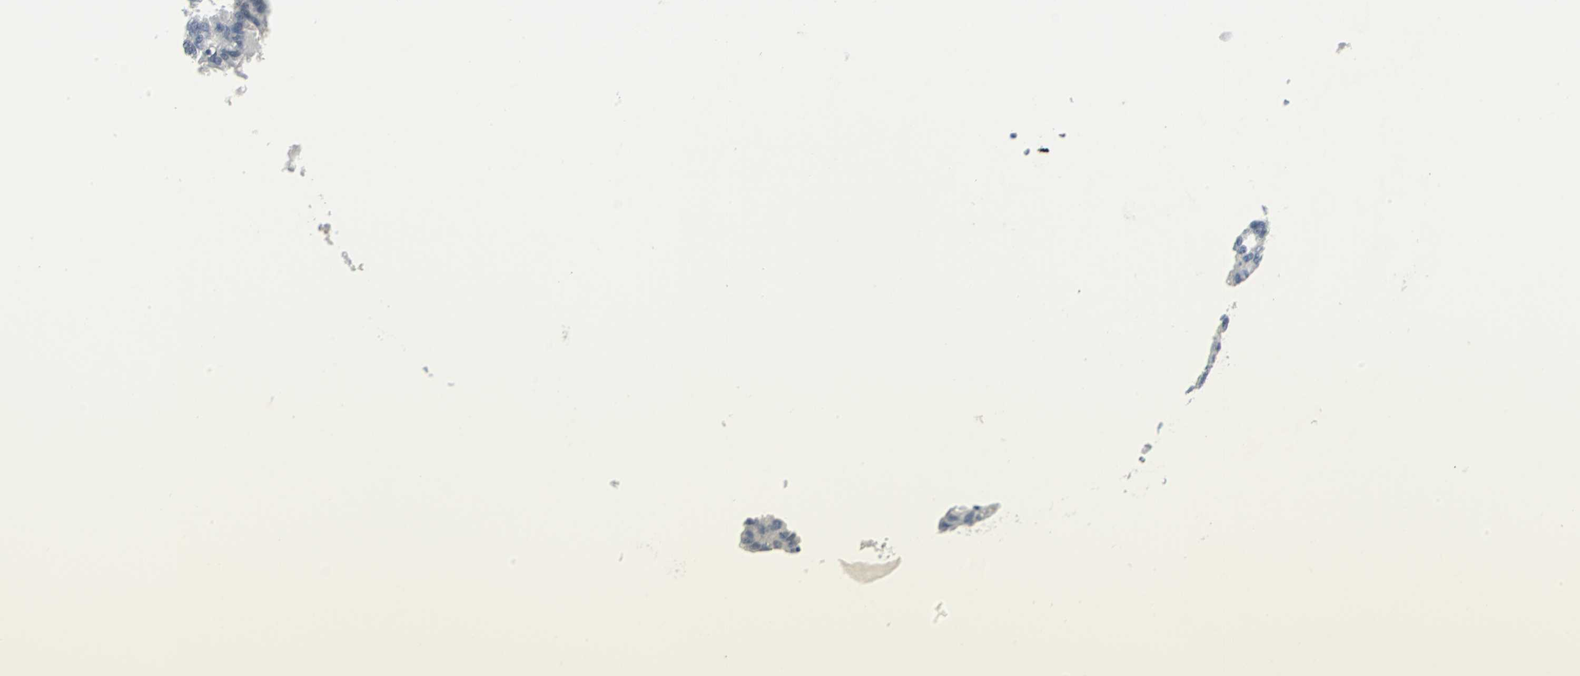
{"staining": {"intensity": "negative", "quantity": "none", "location": "none"}, "tissue": "ovarian cancer", "cell_type": "Tumor cells", "image_type": "cancer", "snomed": [{"axis": "morphology", "description": "Cystadenocarcinoma, serous, NOS"}, {"axis": "topography", "description": "Ovary"}], "caption": "Micrograph shows no protein positivity in tumor cells of ovarian cancer (serous cystadenocarcinoma) tissue.", "gene": "SFN", "patient": {"sex": "female", "age": 58}}